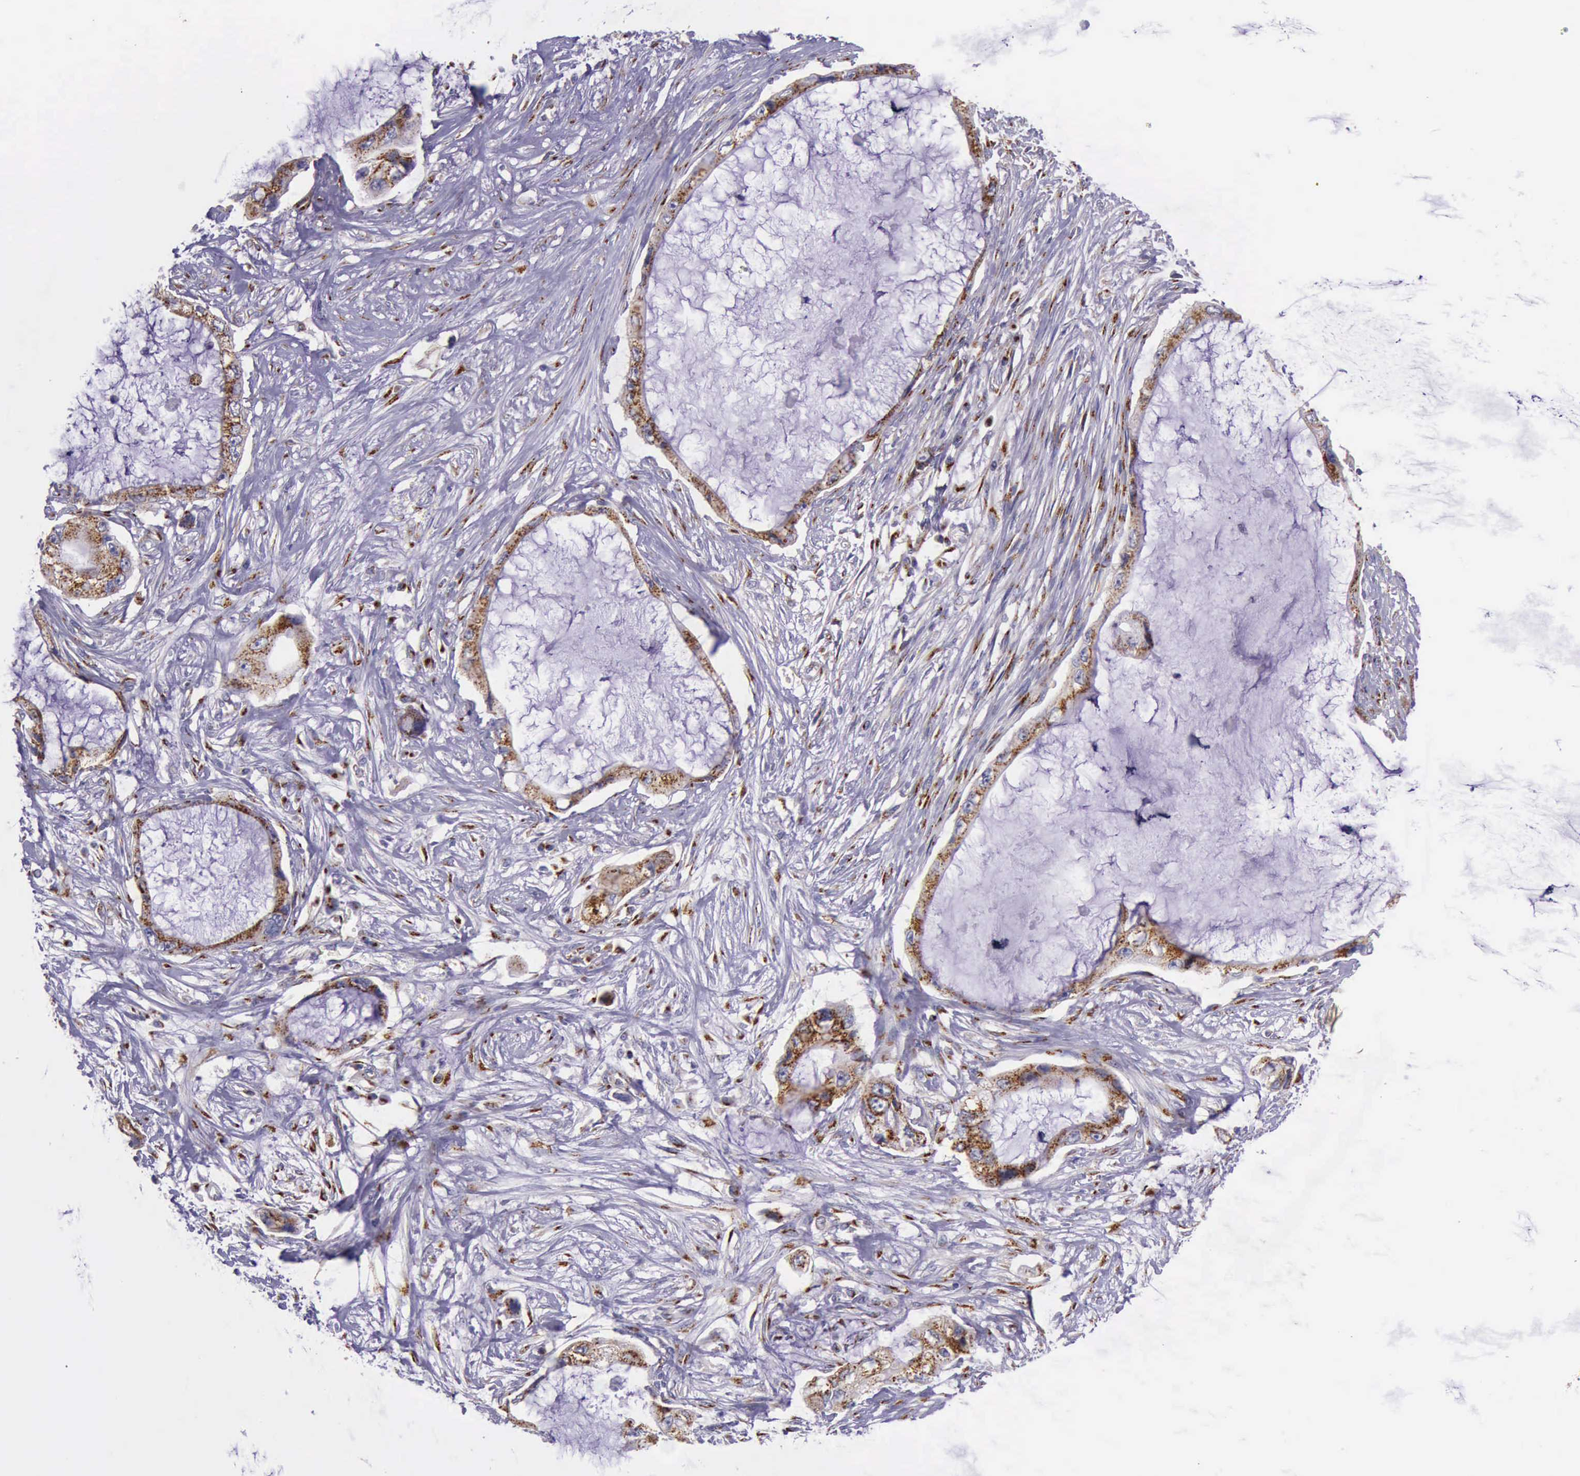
{"staining": {"intensity": "strong", "quantity": ">75%", "location": "cytoplasmic/membranous"}, "tissue": "pancreatic cancer", "cell_type": "Tumor cells", "image_type": "cancer", "snomed": [{"axis": "morphology", "description": "Adenocarcinoma, NOS"}, {"axis": "topography", "description": "Pancreas"}, {"axis": "topography", "description": "Stomach, upper"}], "caption": "This is a photomicrograph of immunohistochemistry (IHC) staining of pancreatic cancer, which shows strong staining in the cytoplasmic/membranous of tumor cells.", "gene": "GOLGA5", "patient": {"sex": "male", "age": 77}}